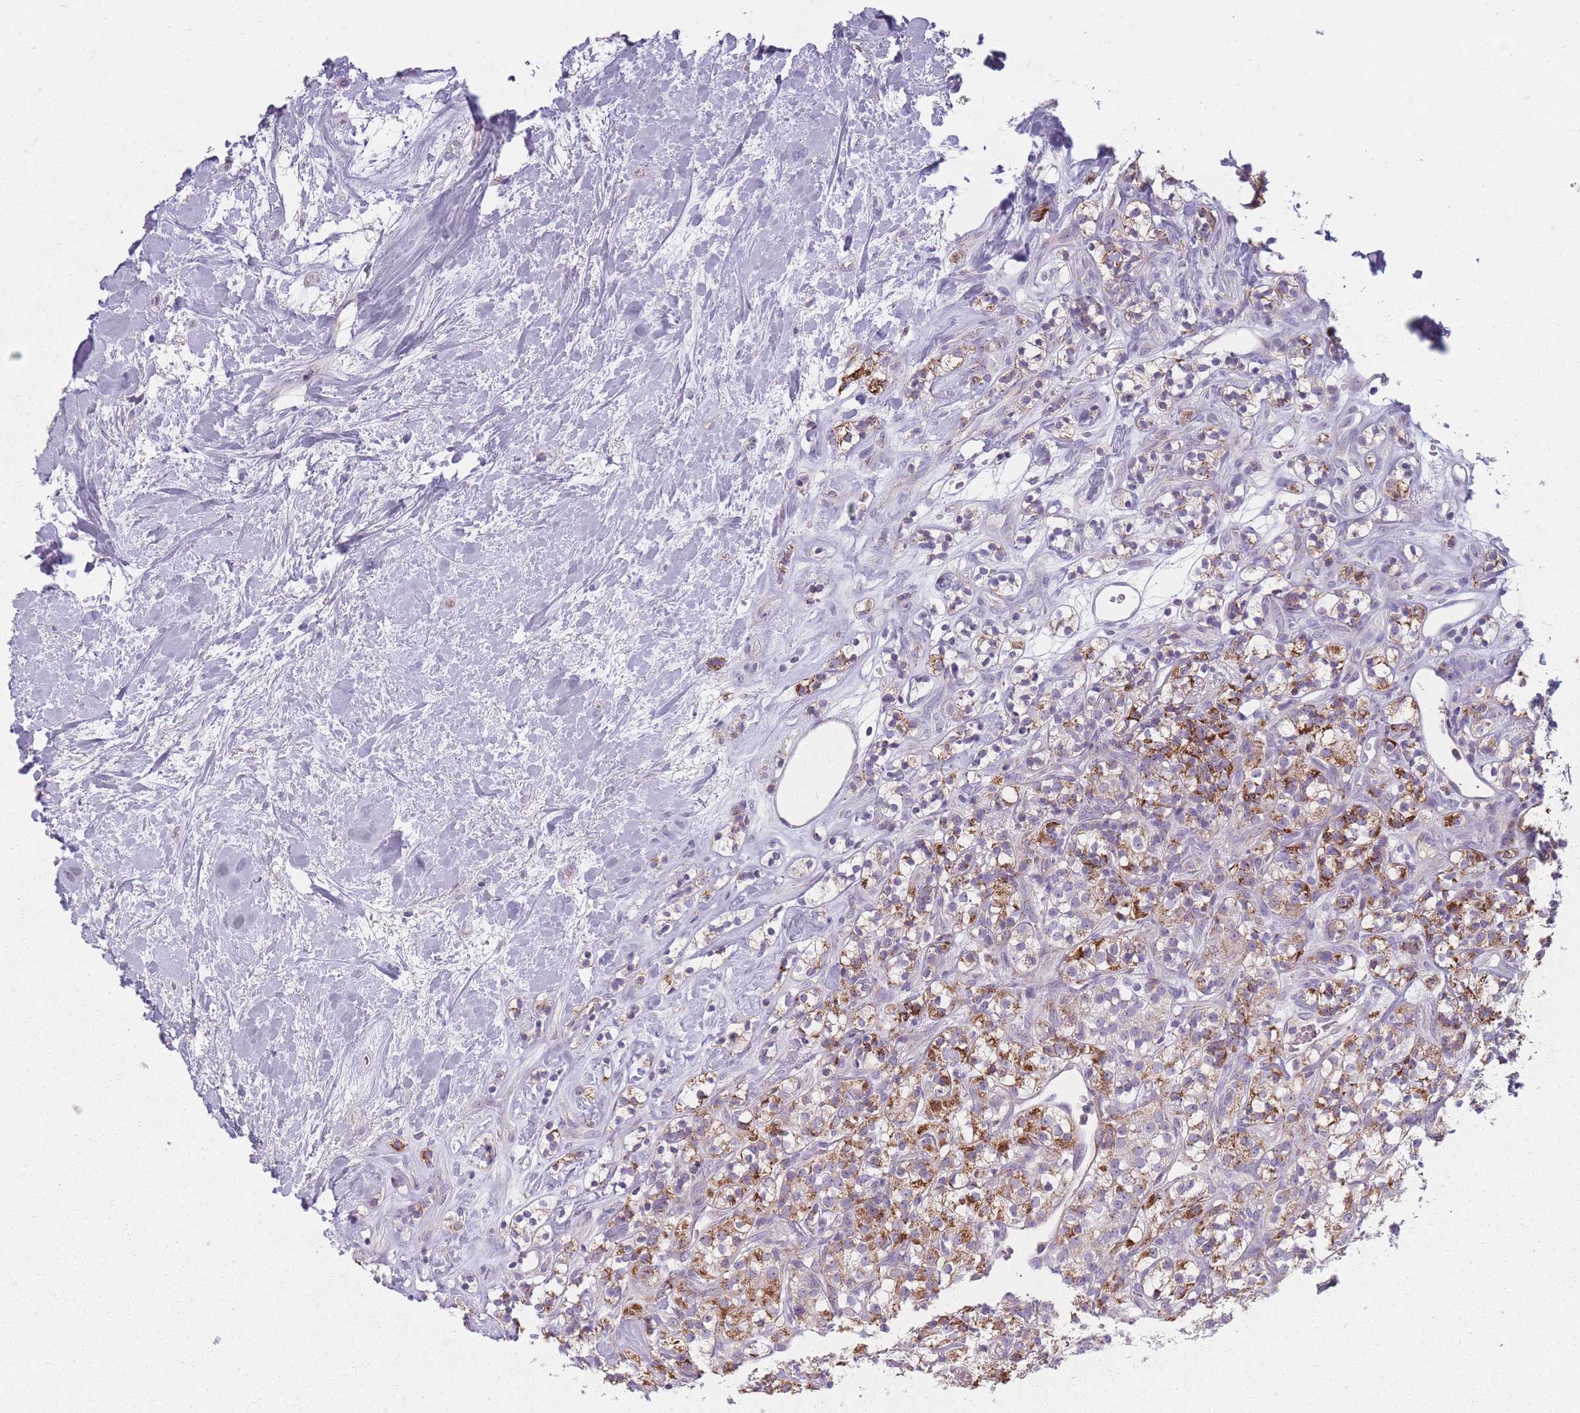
{"staining": {"intensity": "strong", "quantity": ">75%", "location": "cytoplasmic/membranous"}, "tissue": "renal cancer", "cell_type": "Tumor cells", "image_type": "cancer", "snomed": [{"axis": "morphology", "description": "Adenocarcinoma, NOS"}, {"axis": "topography", "description": "Kidney"}], "caption": "Protein expression analysis of human renal adenocarcinoma reveals strong cytoplasmic/membranous positivity in approximately >75% of tumor cells.", "gene": "PEX11B", "patient": {"sex": "male", "age": 77}}